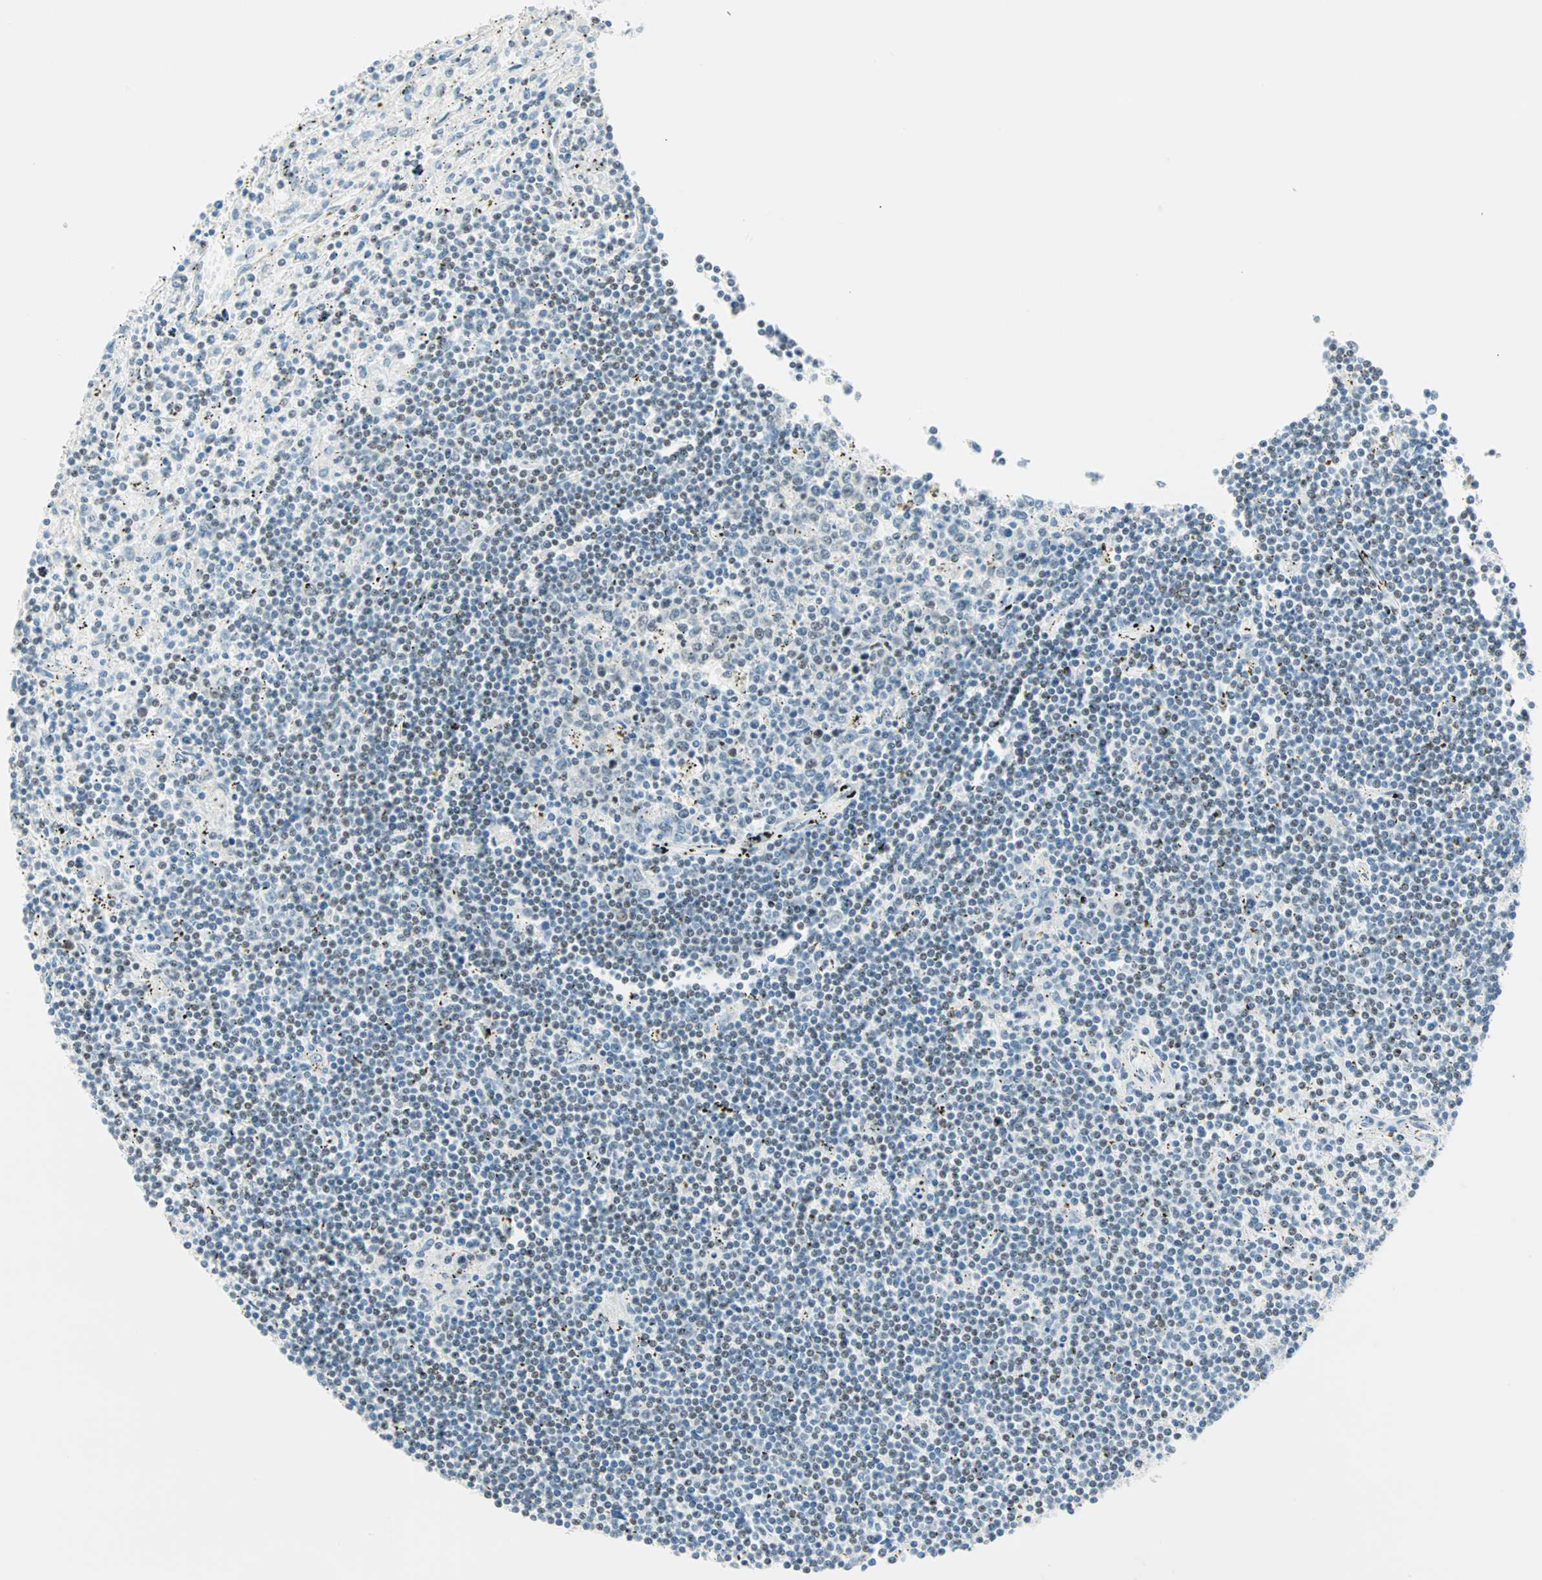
{"staining": {"intensity": "weak", "quantity": "25%-75%", "location": "nuclear"}, "tissue": "lymphoma", "cell_type": "Tumor cells", "image_type": "cancer", "snomed": [{"axis": "morphology", "description": "Malignant lymphoma, non-Hodgkin's type, Low grade"}, {"axis": "topography", "description": "Spleen"}], "caption": "A high-resolution micrograph shows IHC staining of low-grade malignant lymphoma, non-Hodgkin's type, which exhibits weak nuclear staining in about 25%-75% of tumor cells.", "gene": "PKNOX1", "patient": {"sex": "male", "age": 76}}